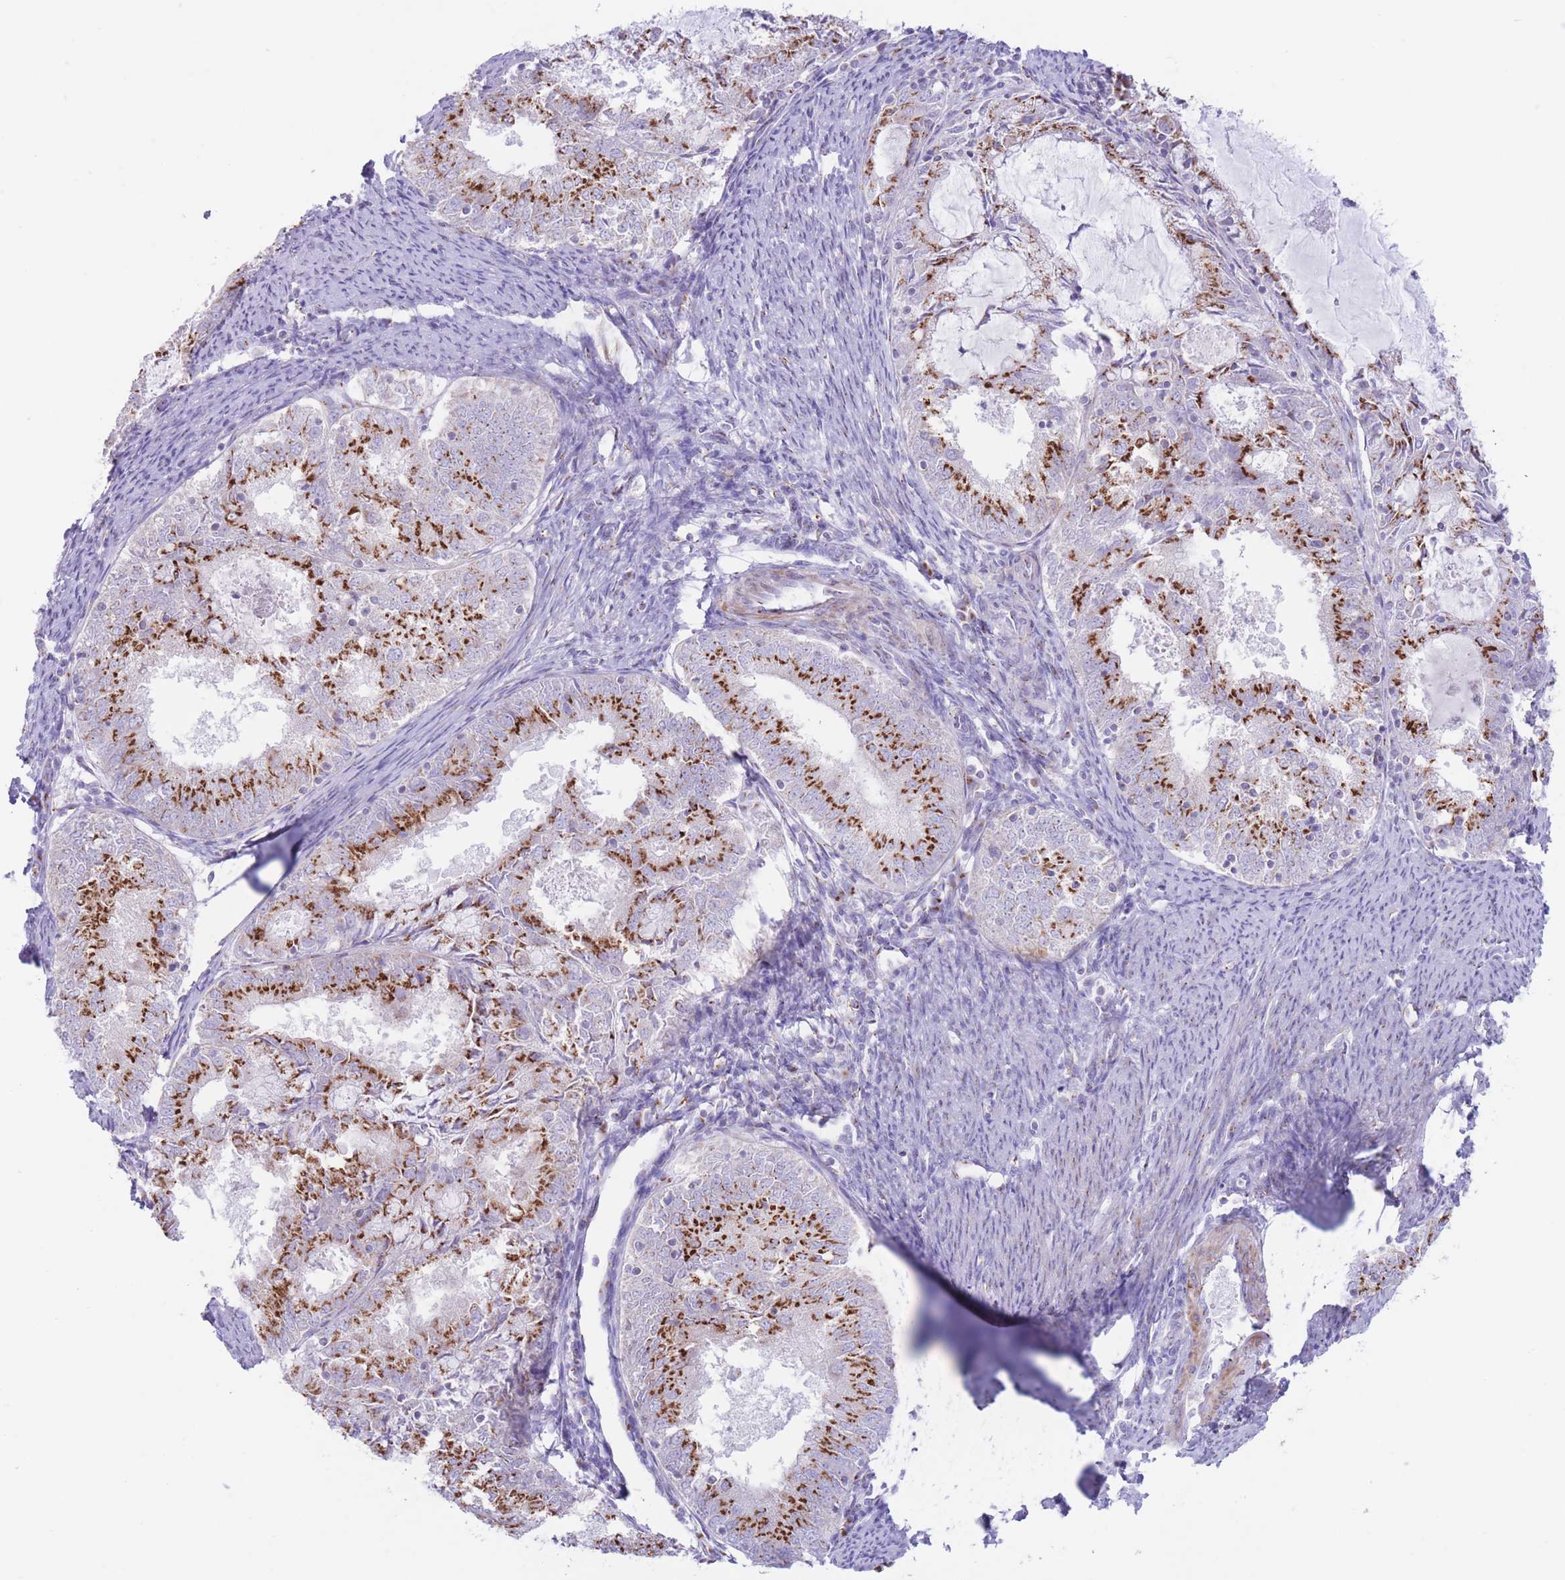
{"staining": {"intensity": "strong", "quantity": ">75%", "location": "cytoplasmic/membranous"}, "tissue": "endometrial cancer", "cell_type": "Tumor cells", "image_type": "cancer", "snomed": [{"axis": "morphology", "description": "Adenocarcinoma, NOS"}, {"axis": "topography", "description": "Endometrium"}], "caption": "A brown stain labels strong cytoplasmic/membranous positivity of a protein in adenocarcinoma (endometrial) tumor cells.", "gene": "MPND", "patient": {"sex": "female", "age": 57}}